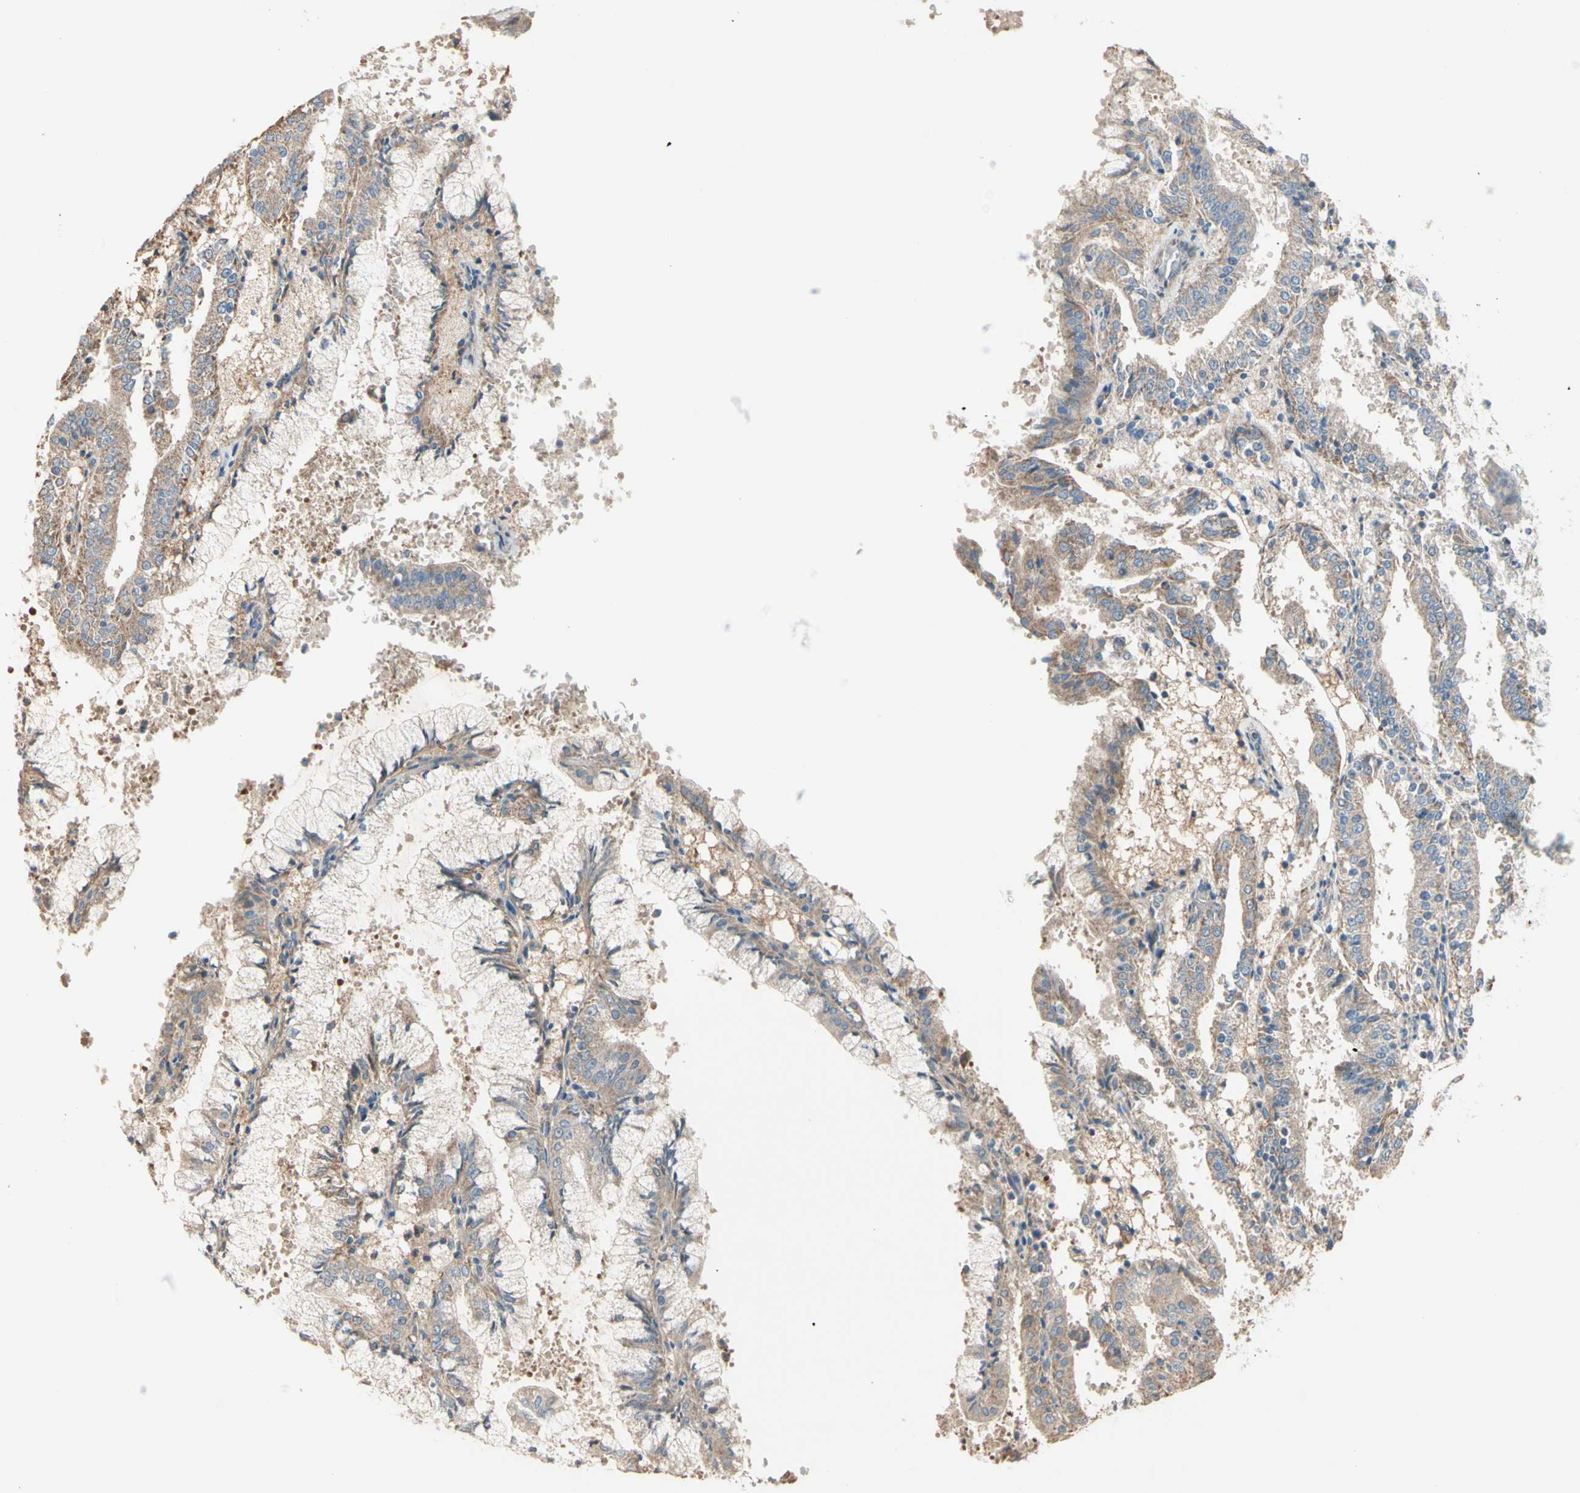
{"staining": {"intensity": "moderate", "quantity": ">75%", "location": "cytoplasmic/membranous"}, "tissue": "endometrial cancer", "cell_type": "Tumor cells", "image_type": "cancer", "snomed": [{"axis": "morphology", "description": "Adenocarcinoma, NOS"}, {"axis": "topography", "description": "Endometrium"}], "caption": "IHC (DAB) staining of human endometrial cancer (adenocarcinoma) shows moderate cytoplasmic/membranous protein positivity in approximately >75% of tumor cells.", "gene": "EPHA3", "patient": {"sex": "female", "age": 63}}